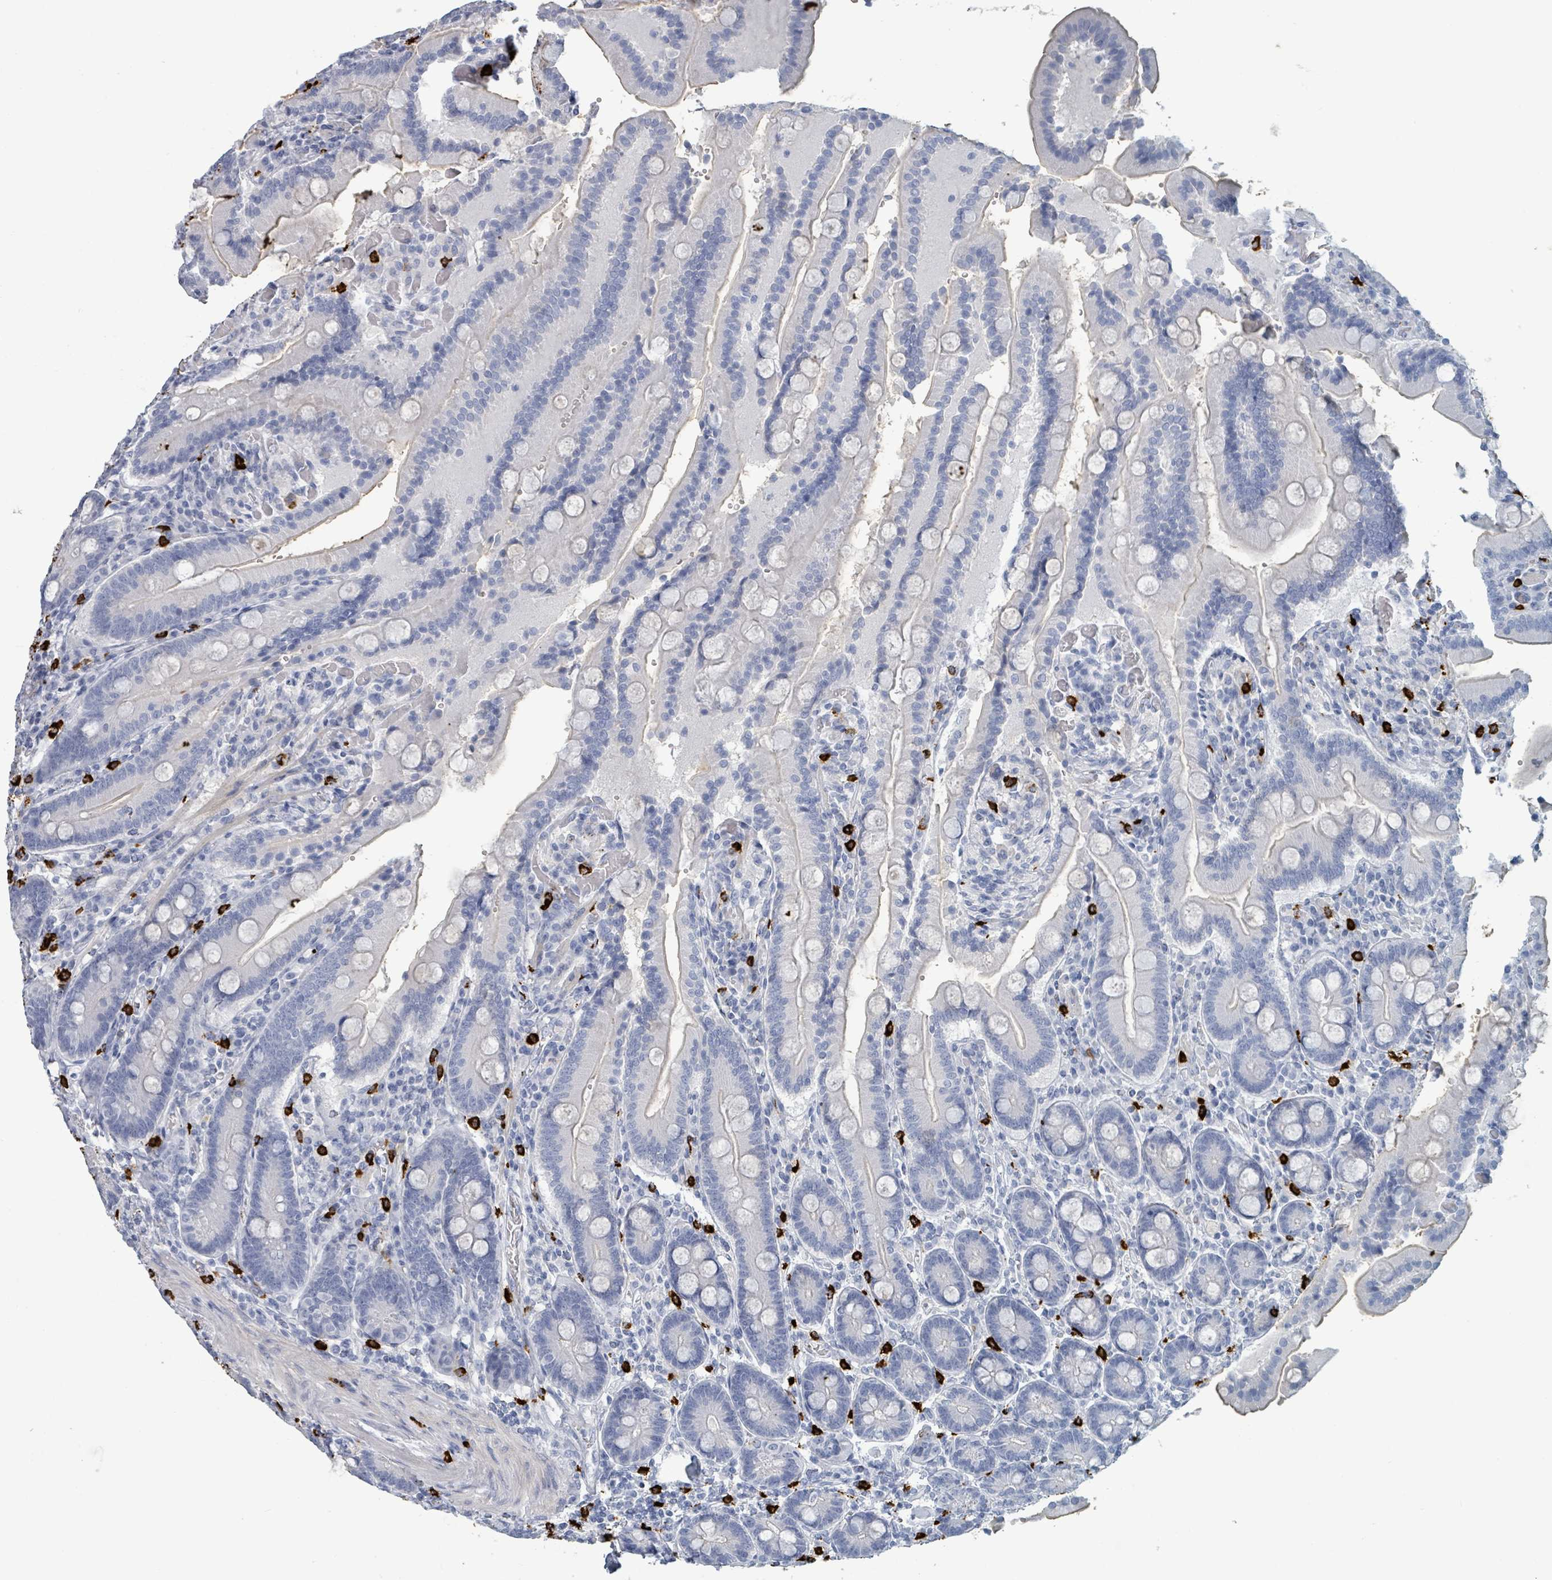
{"staining": {"intensity": "negative", "quantity": "none", "location": "none"}, "tissue": "duodenum", "cell_type": "Glandular cells", "image_type": "normal", "snomed": [{"axis": "morphology", "description": "Normal tissue, NOS"}, {"axis": "topography", "description": "Duodenum"}], "caption": "This is an immunohistochemistry (IHC) image of benign duodenum. There is no staining in glandular cells.", "gene": "VPS13D", "patient": {"sex": "female", "age": 62}}